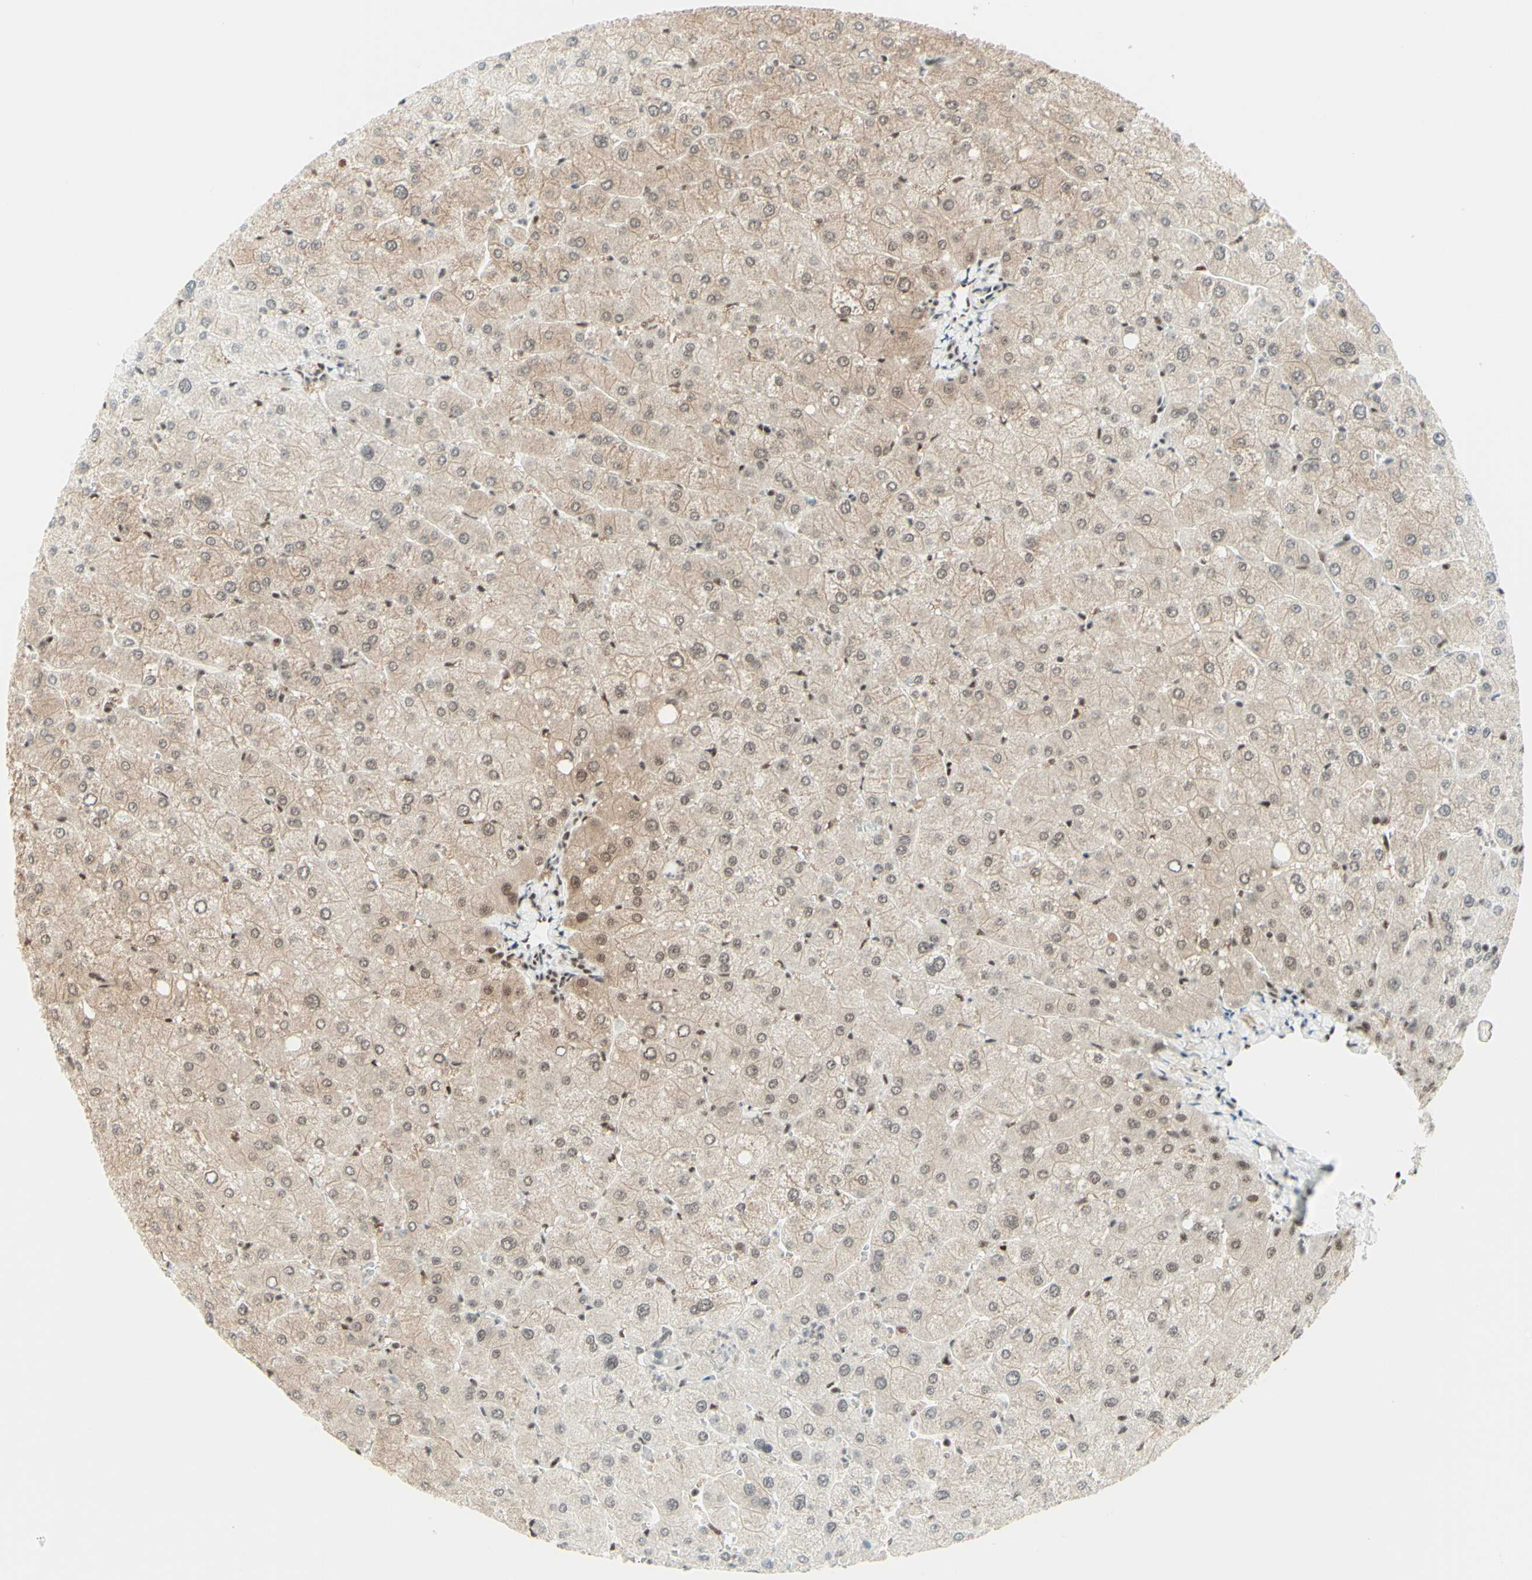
{"staining": {"intensity": "weak", "quantity": ">75%", "location": "nuclear"}, "tissue": "liver", "cell_type": "Cholangiocytes", "image_type": "normal", "snomed": [{"axis": "morphology", "description": "Normal tissue, NOS"}, {"axis": "topography", "description": "Liver"}], "caption": "Protein staining of normal liver displays weak nuclear positivity in about >75% of cholangiocytes.", "gene": "WTAP", "patient": {"sex": "male", "age": 55}}